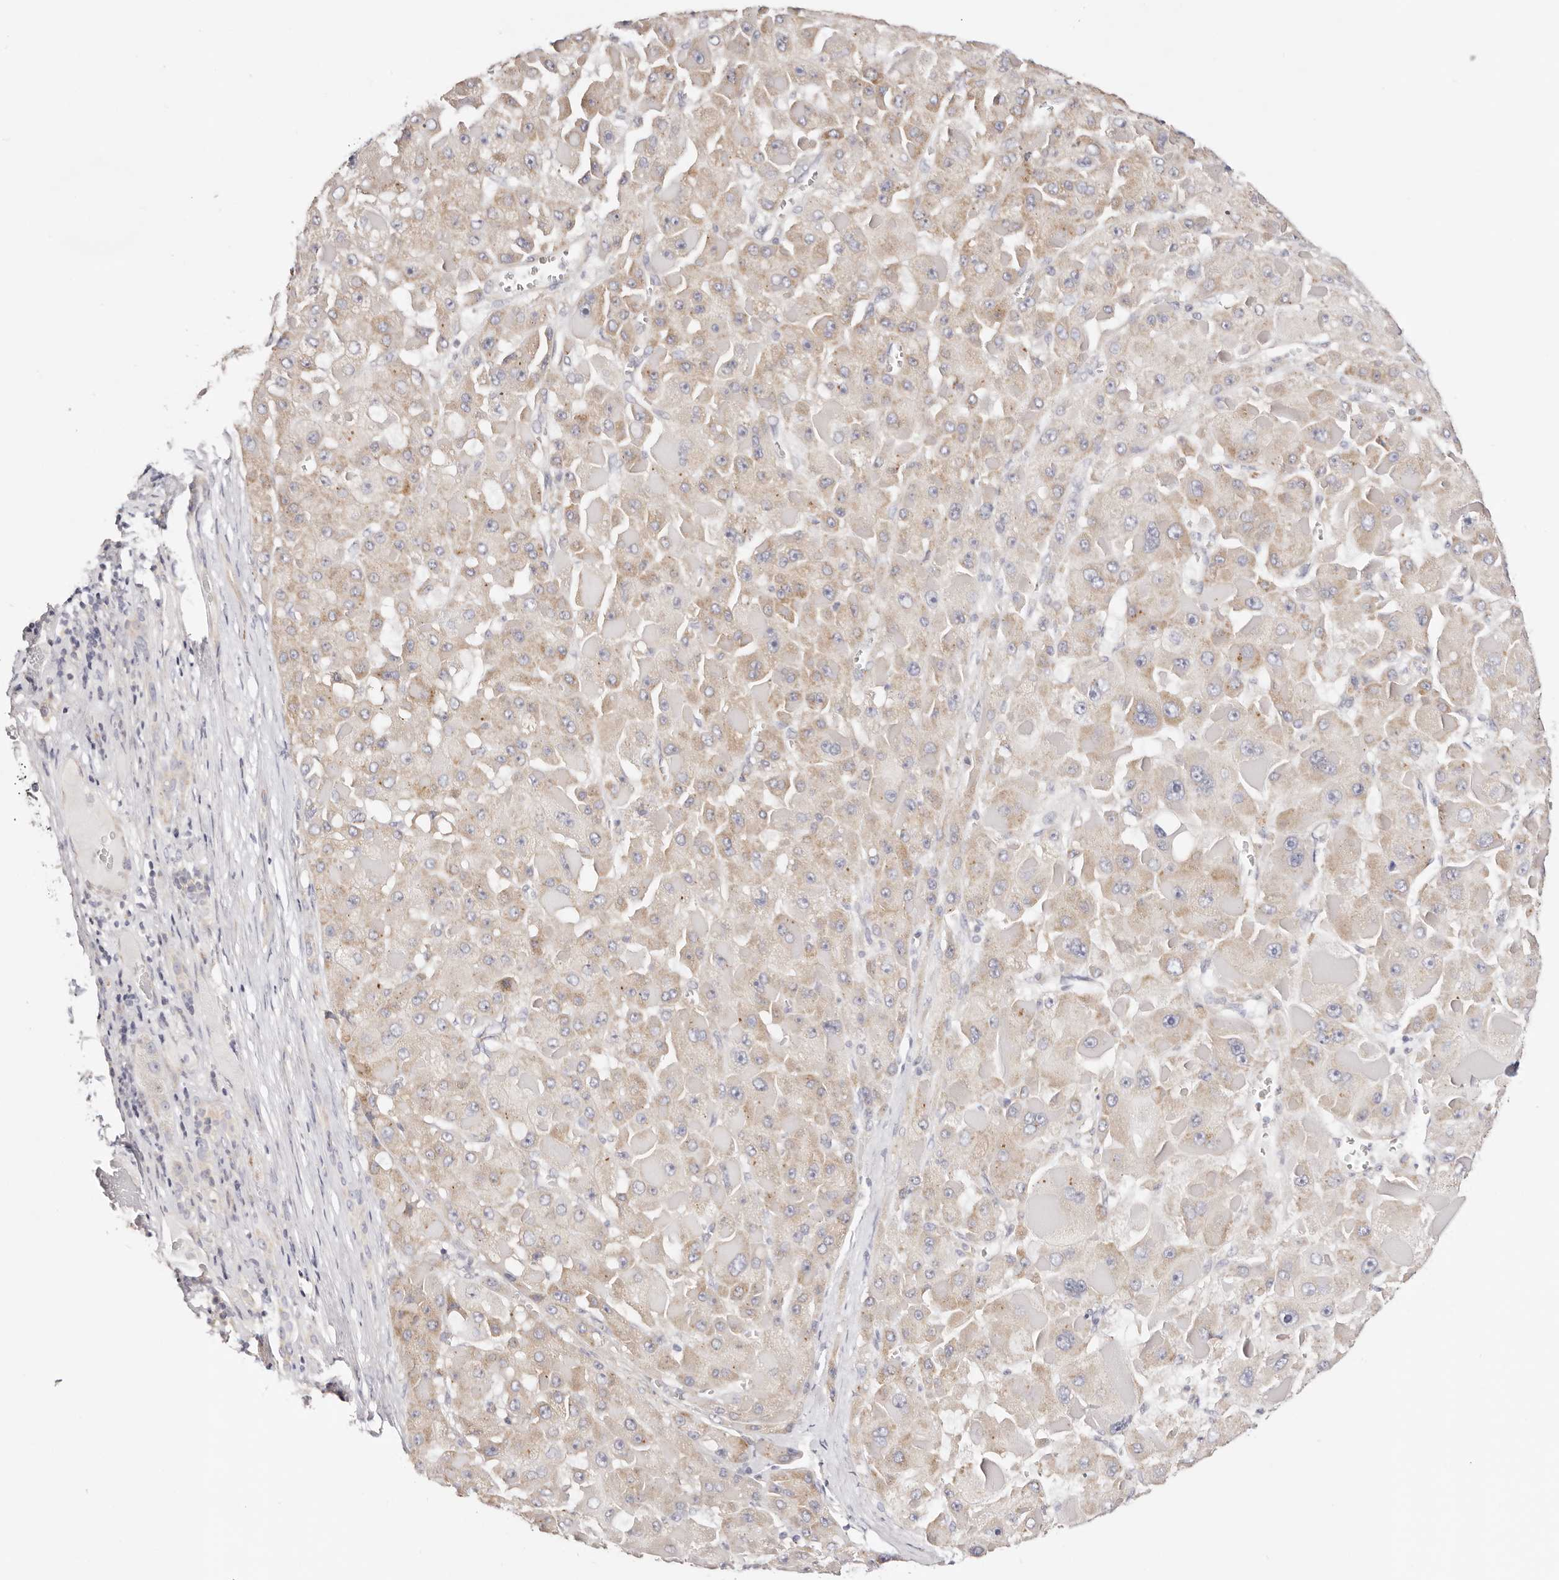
{"staining": {"intensity": "weak", "quantity": "25%-75%", "location": "cytoplasmic/membranous"}, "tissue": "liver cancer", "cell_type": "Tumor cells", "image_type": "cancer", "snomed": [{"axis": "morphology", "description": "Carcinoma, Hepatocellular, NOS"}, {"axis": "topography", "description": "Liver"}], "caption": "Liver hepatocellular carcinoma stained with a protein marker shows weak staining in tumor cells.", "gene": "GNA13", "patient": {"sex": "female", "age": 73}}